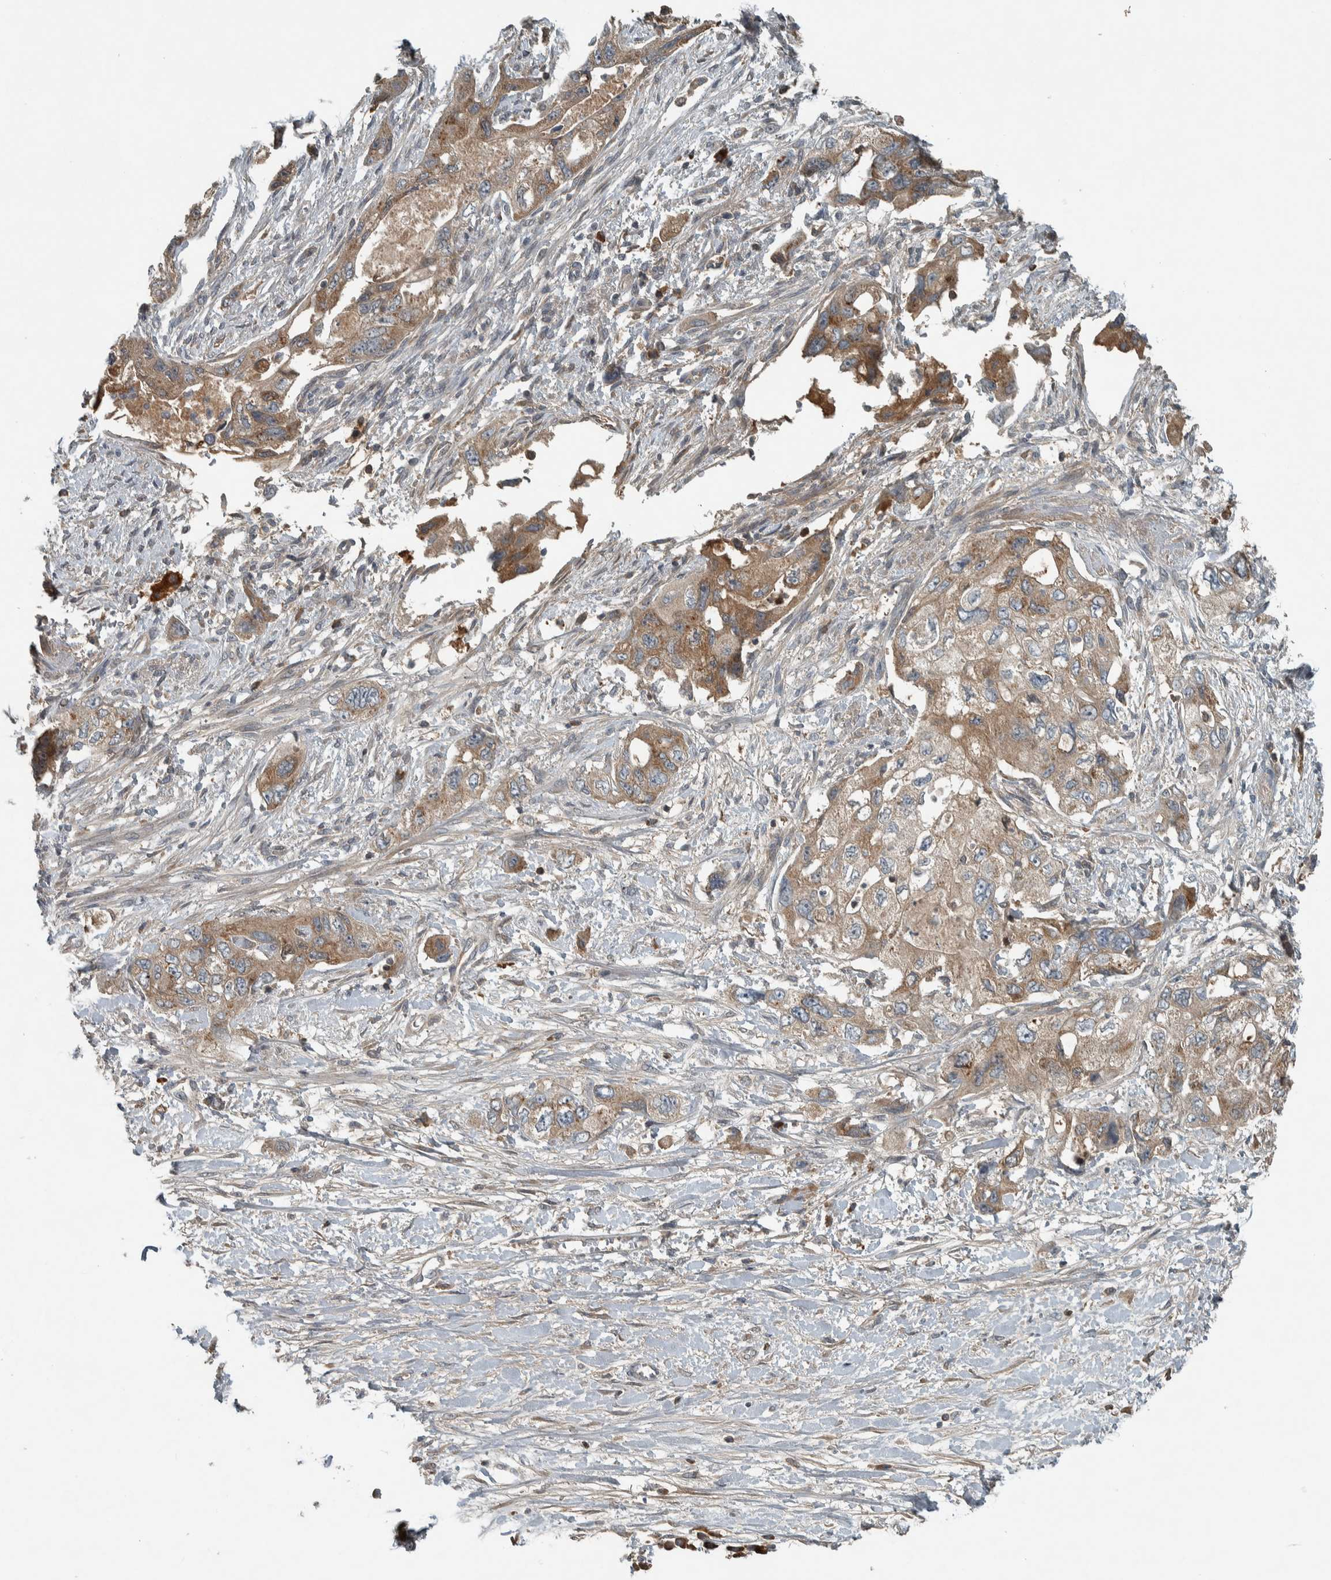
{"staining": {"intensity": "moderate", "quantity": ">75%", "location": "cytoplasmic/membranous"}, "tissue": "pancreatic cancer", "cell_type": "Tumor cells", "image_type": "cancer", "snomed": [{"axis": "morphology", "description": "Adenocarcinoma, NOS"}, {"axis": "topography", "description": "Pancreas"}], "caption": "This micrograph reveals IHC staining of human pancreatic cancer, with medium moderate cytoplasmic/membranous expression in about >75% of tumor cells.", "gene": "CLCN2", "patient": {"sex": "female", "age": 73}}